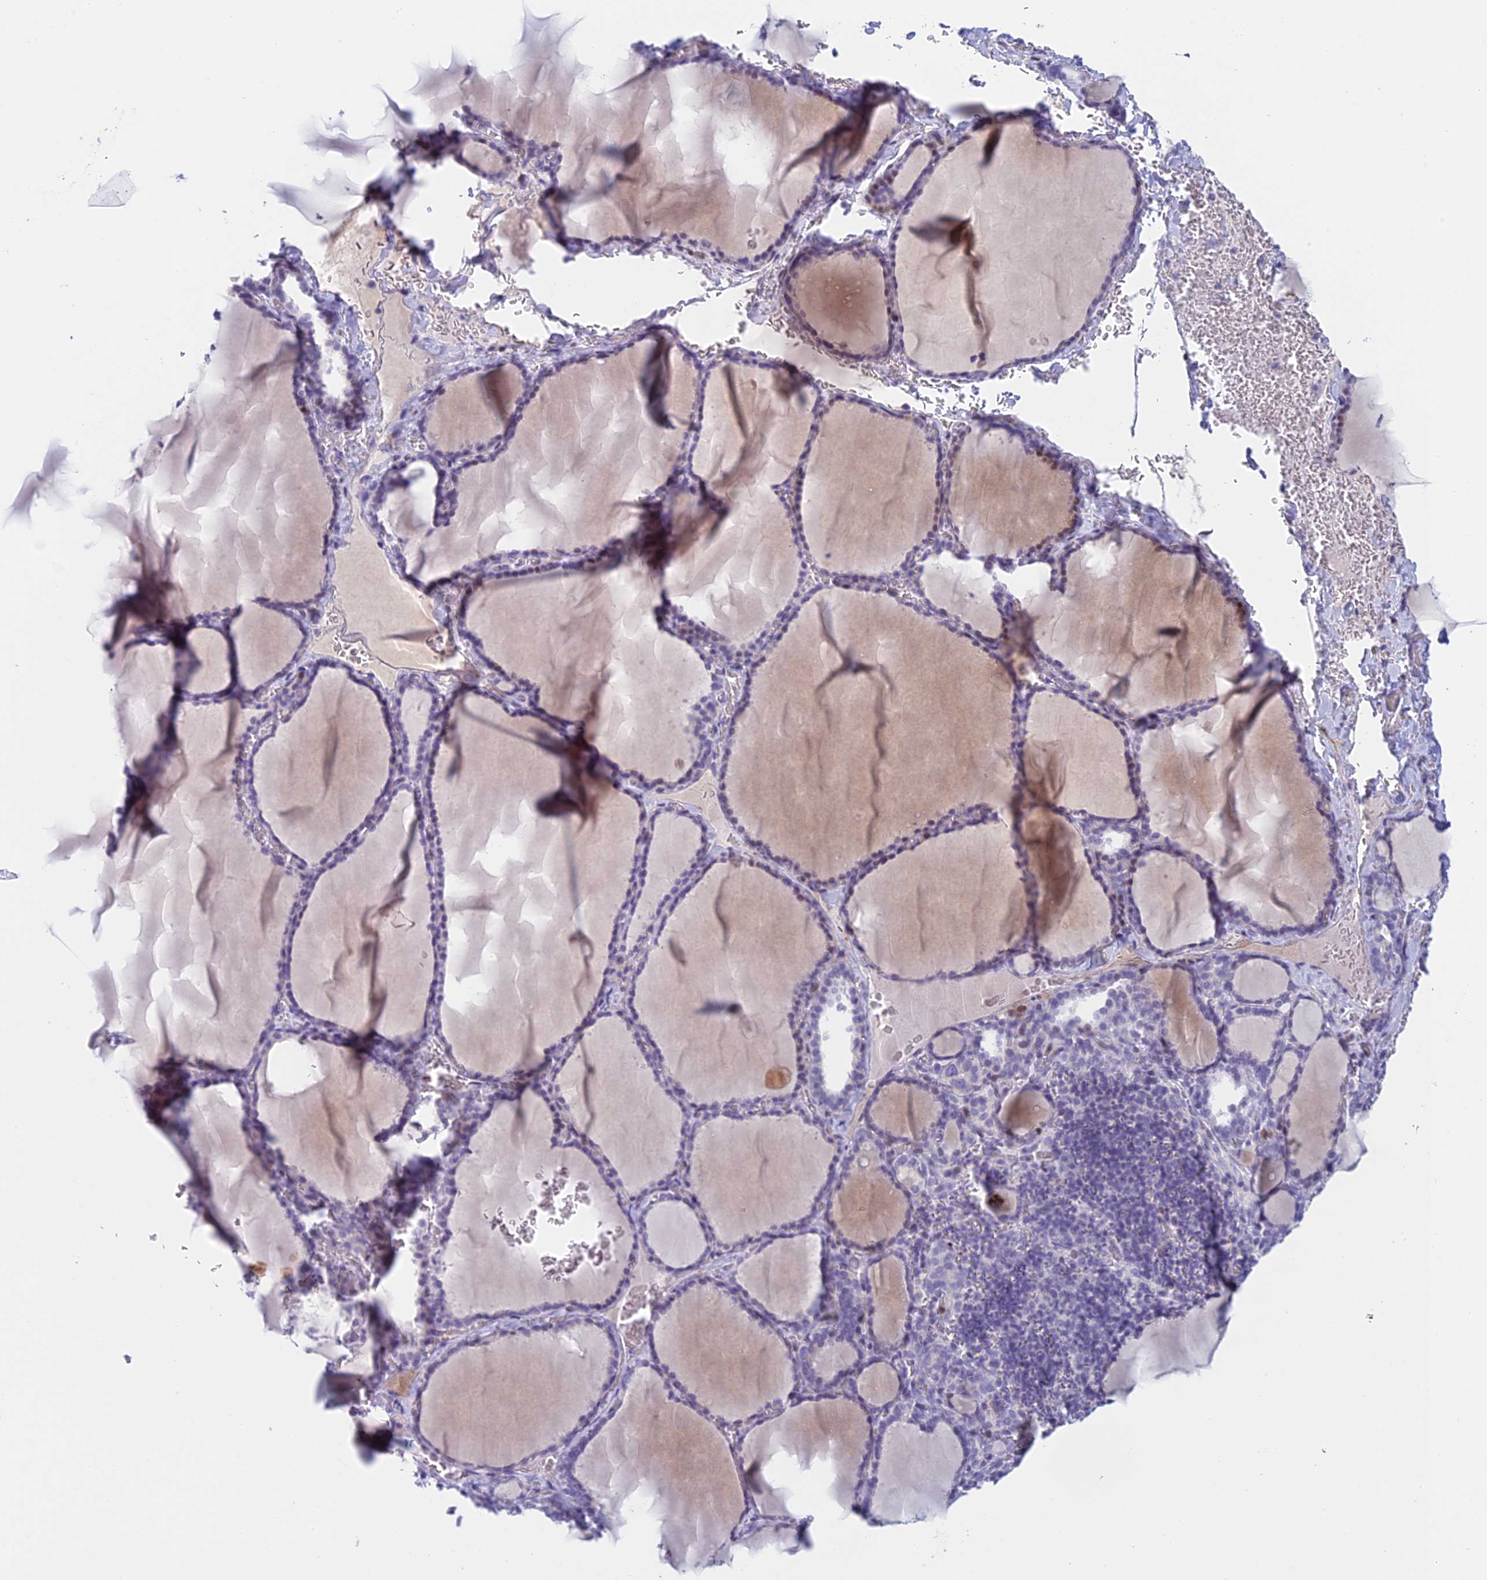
{"staining": {"intensity": "negative", "quantity": "none", "location": "none"}, "tissue": "thyroid gland", "cell_type": "Glandular cells", "image_type": "normal", "snomed": [{"axis": "morphology", "description": "Normal tissue, NOS"}, {"axis": "topography", "description": "Thyroid gland"}], "caption": "Immunohistochemical staining of normal thyroid gland exhibits no significant expression in glandular cells. Nuclei are stained in blue.", "gene": "REXO5", "patient": {"sex": "female", "age": 39}}